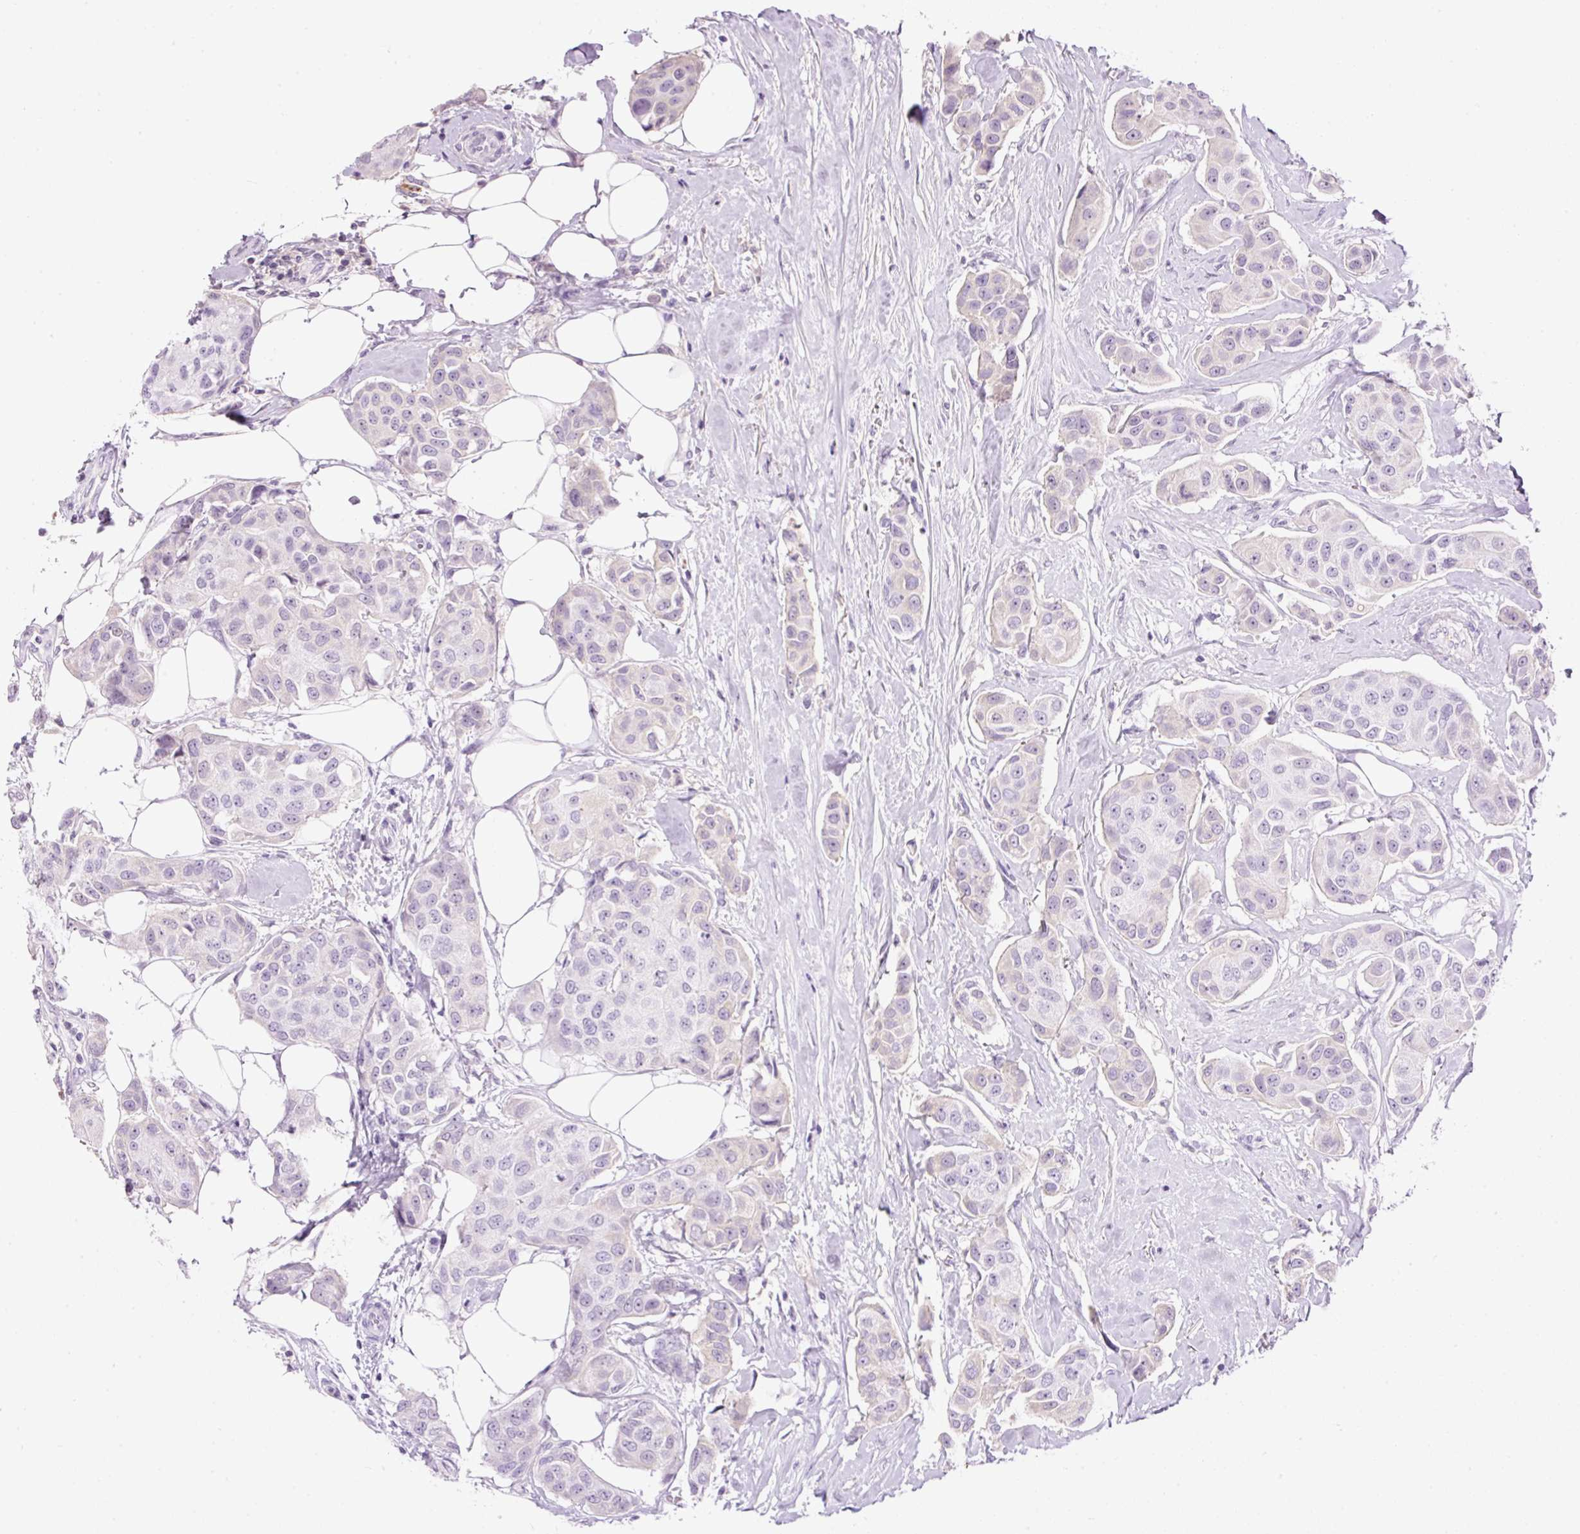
{"staining": {"intensity": "negative", "quantity": "none", "location": "none"}, "tissue": "breast cancer", "cell_type": "Tumor cells", "image_type": "cancer", "snomed": [{"axis": "morphology", "description": "Duct carcinoma"}, {"axis": "topography", "description": "Breast"}, {"axis": "topography", "description": "Lymph node"}], "caption": "A histopathology image of human breast cancer (infiltrating ductal carcinoma) is negative for staining in tumor cells. The staining was performed using DAB (3,3'-diaminobenzidine) to visualize the protein expression in brown, while the nuclei were stained in blue with hematoxylin (Magnification: 20x).", "gene": "PRPF38B", "patient": {"sex": "female", "age": 80}}